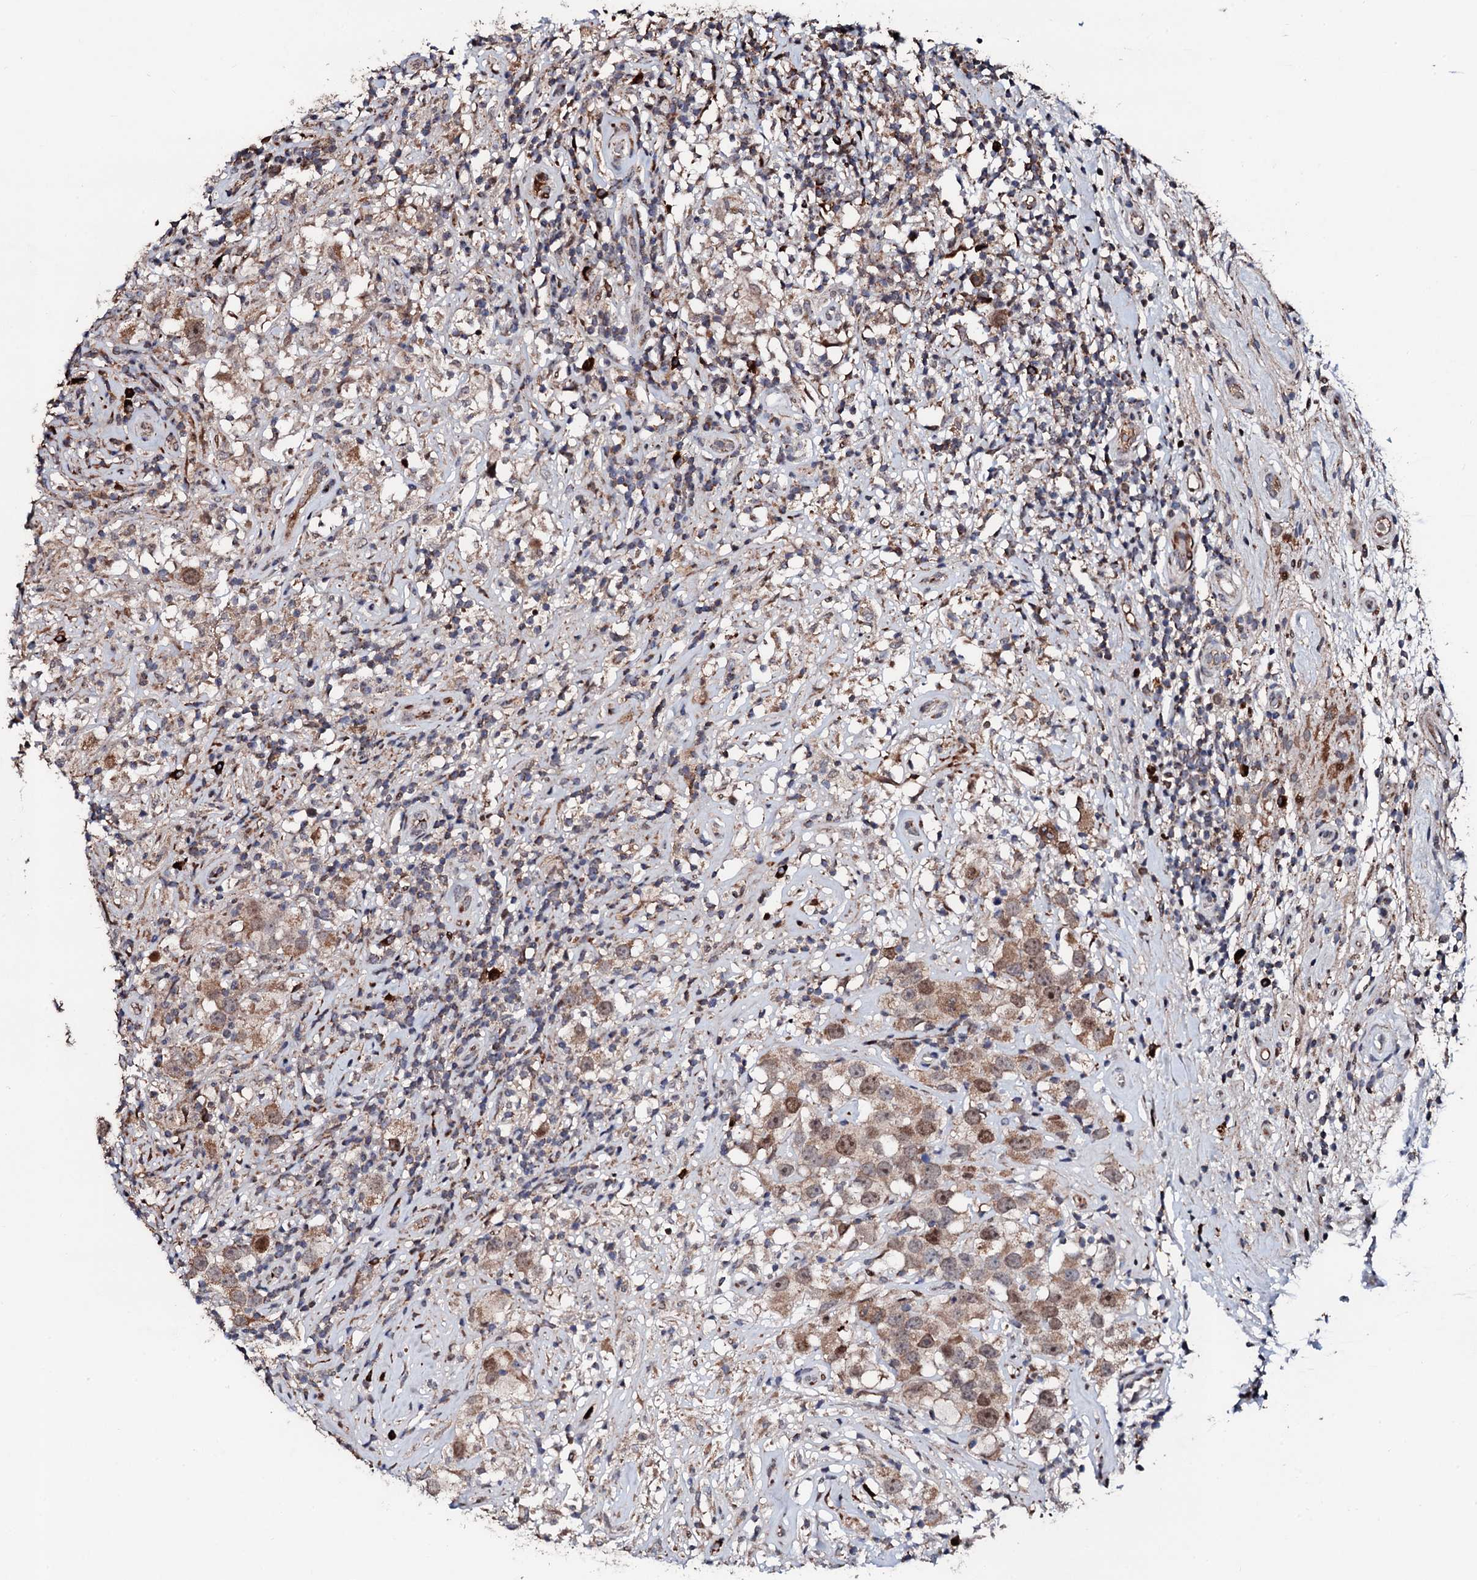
{"staining": {"intensity": "moderate", "quantity": ">75%", "location": "cytoplasmic/membranous,nuclear"}, "tissue": "testis cancer", "cell_type": "Tumor cells", "image_type": "cancer", "snomed": [{"axis": "morphology", "description": "Seminoma, NOS"}, {"axis": "topography", "description": "Testis"}], "caption": "Testis cancer (seminoma) stained for a protein exhibits moderate cytoplasmic/membranous and nuclear positivity in tumor cells. The protein of interest is shown in brown color, while the nuclei are stained blue.", "gene": "KIF18A", "patient": {"sex": "male", "age": 49}}